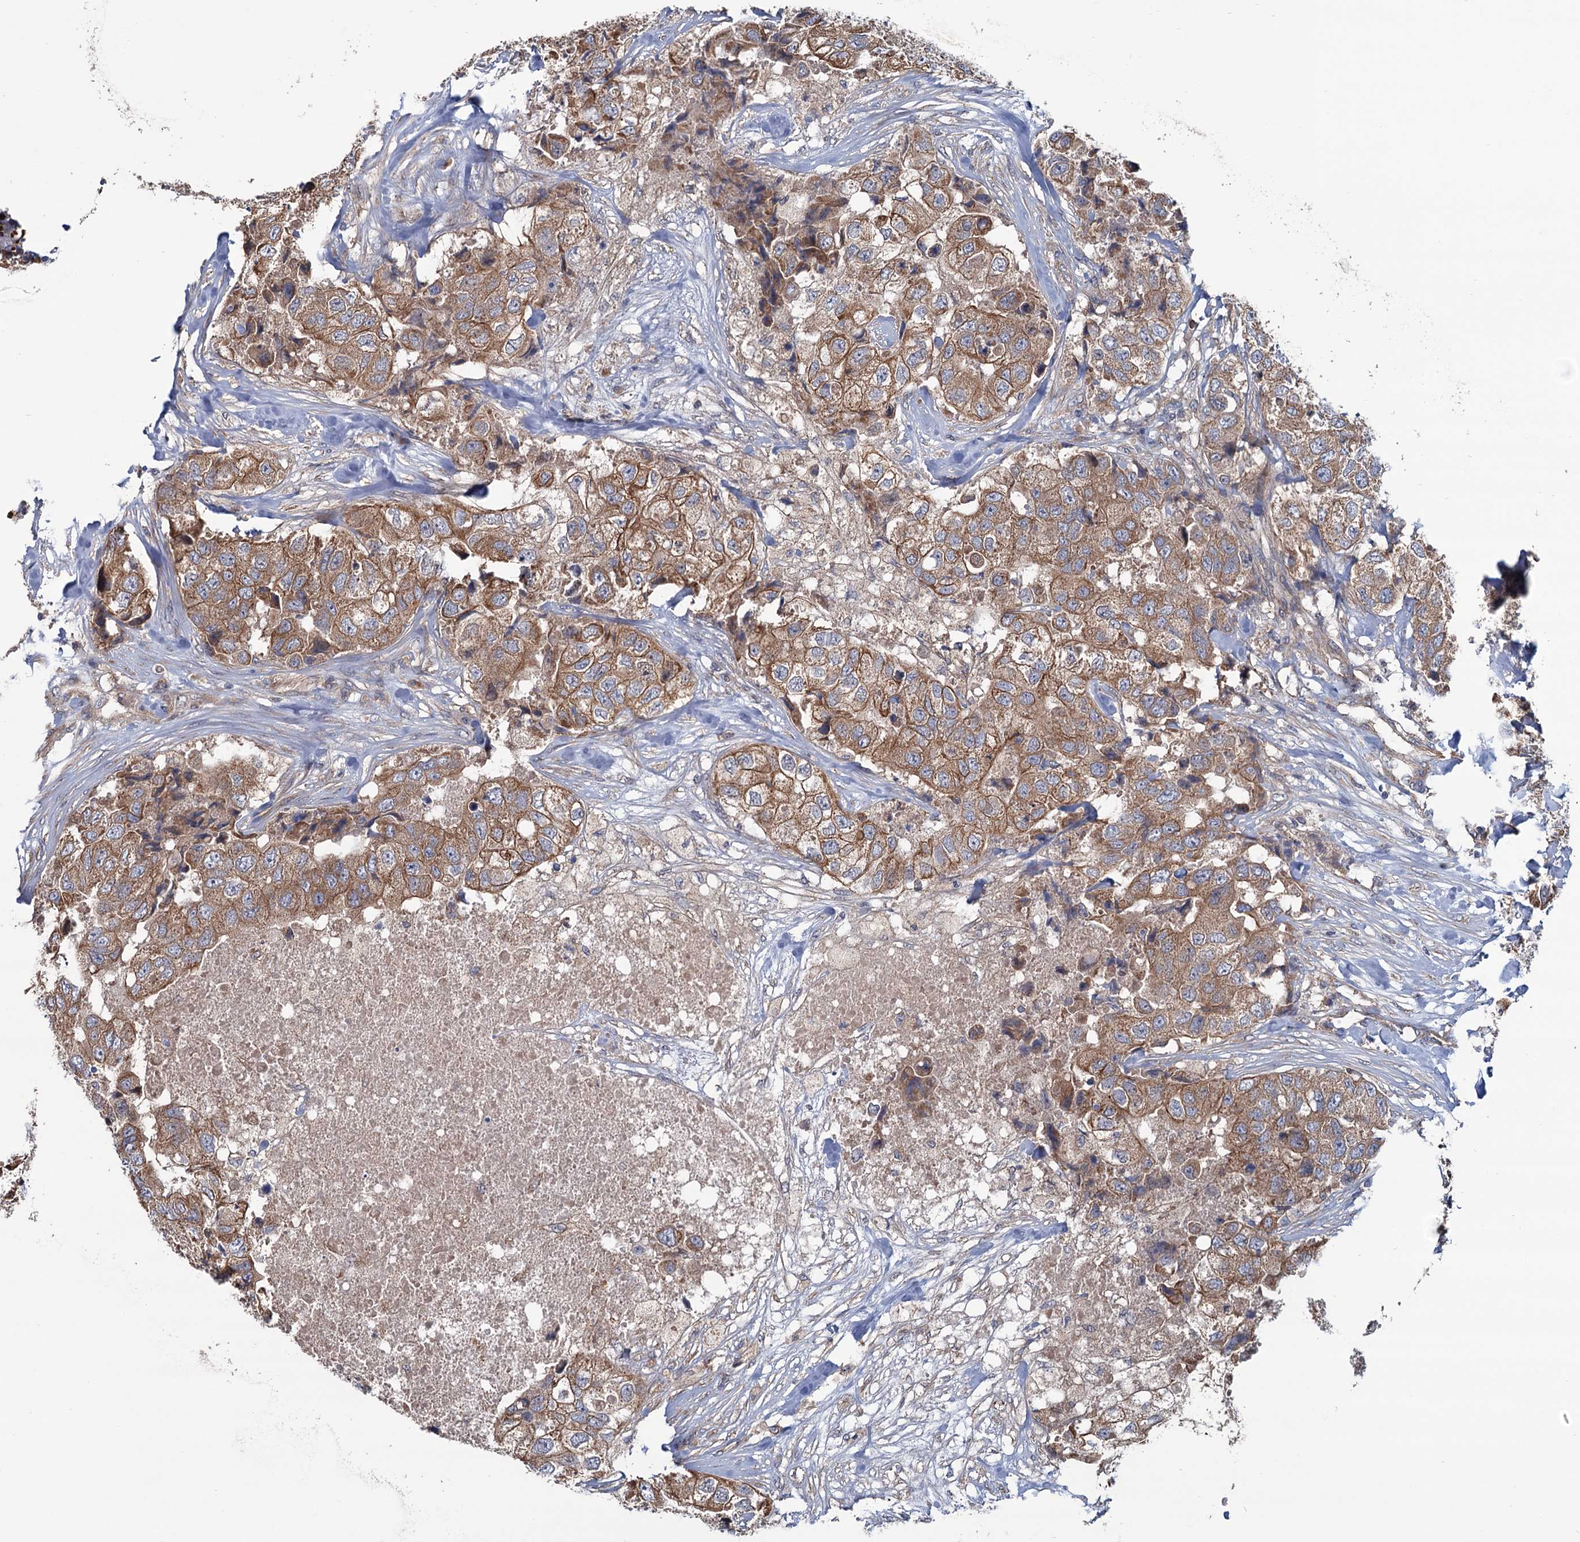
{"staining": {"intensity": "moderate", "quantity": ">75%", "location": "cytoplasmic/membranous"}, "tissue": "breast cancer", "cell_type": "Tumor cells", "image_type": "cancer", "snomed": [{"axis": "morphology", "description": "Duct carcinoma"}, {"axis": "topography", "description": "Breast"}], "caption": "Breast invasive ductal carcinoma stained with a brown dye displays moderate cytoplasmic/membranous positive expression in about >75% of tumor cells.", "gene": "MTRR", "patient": {"sex": "female", "age": 62}}